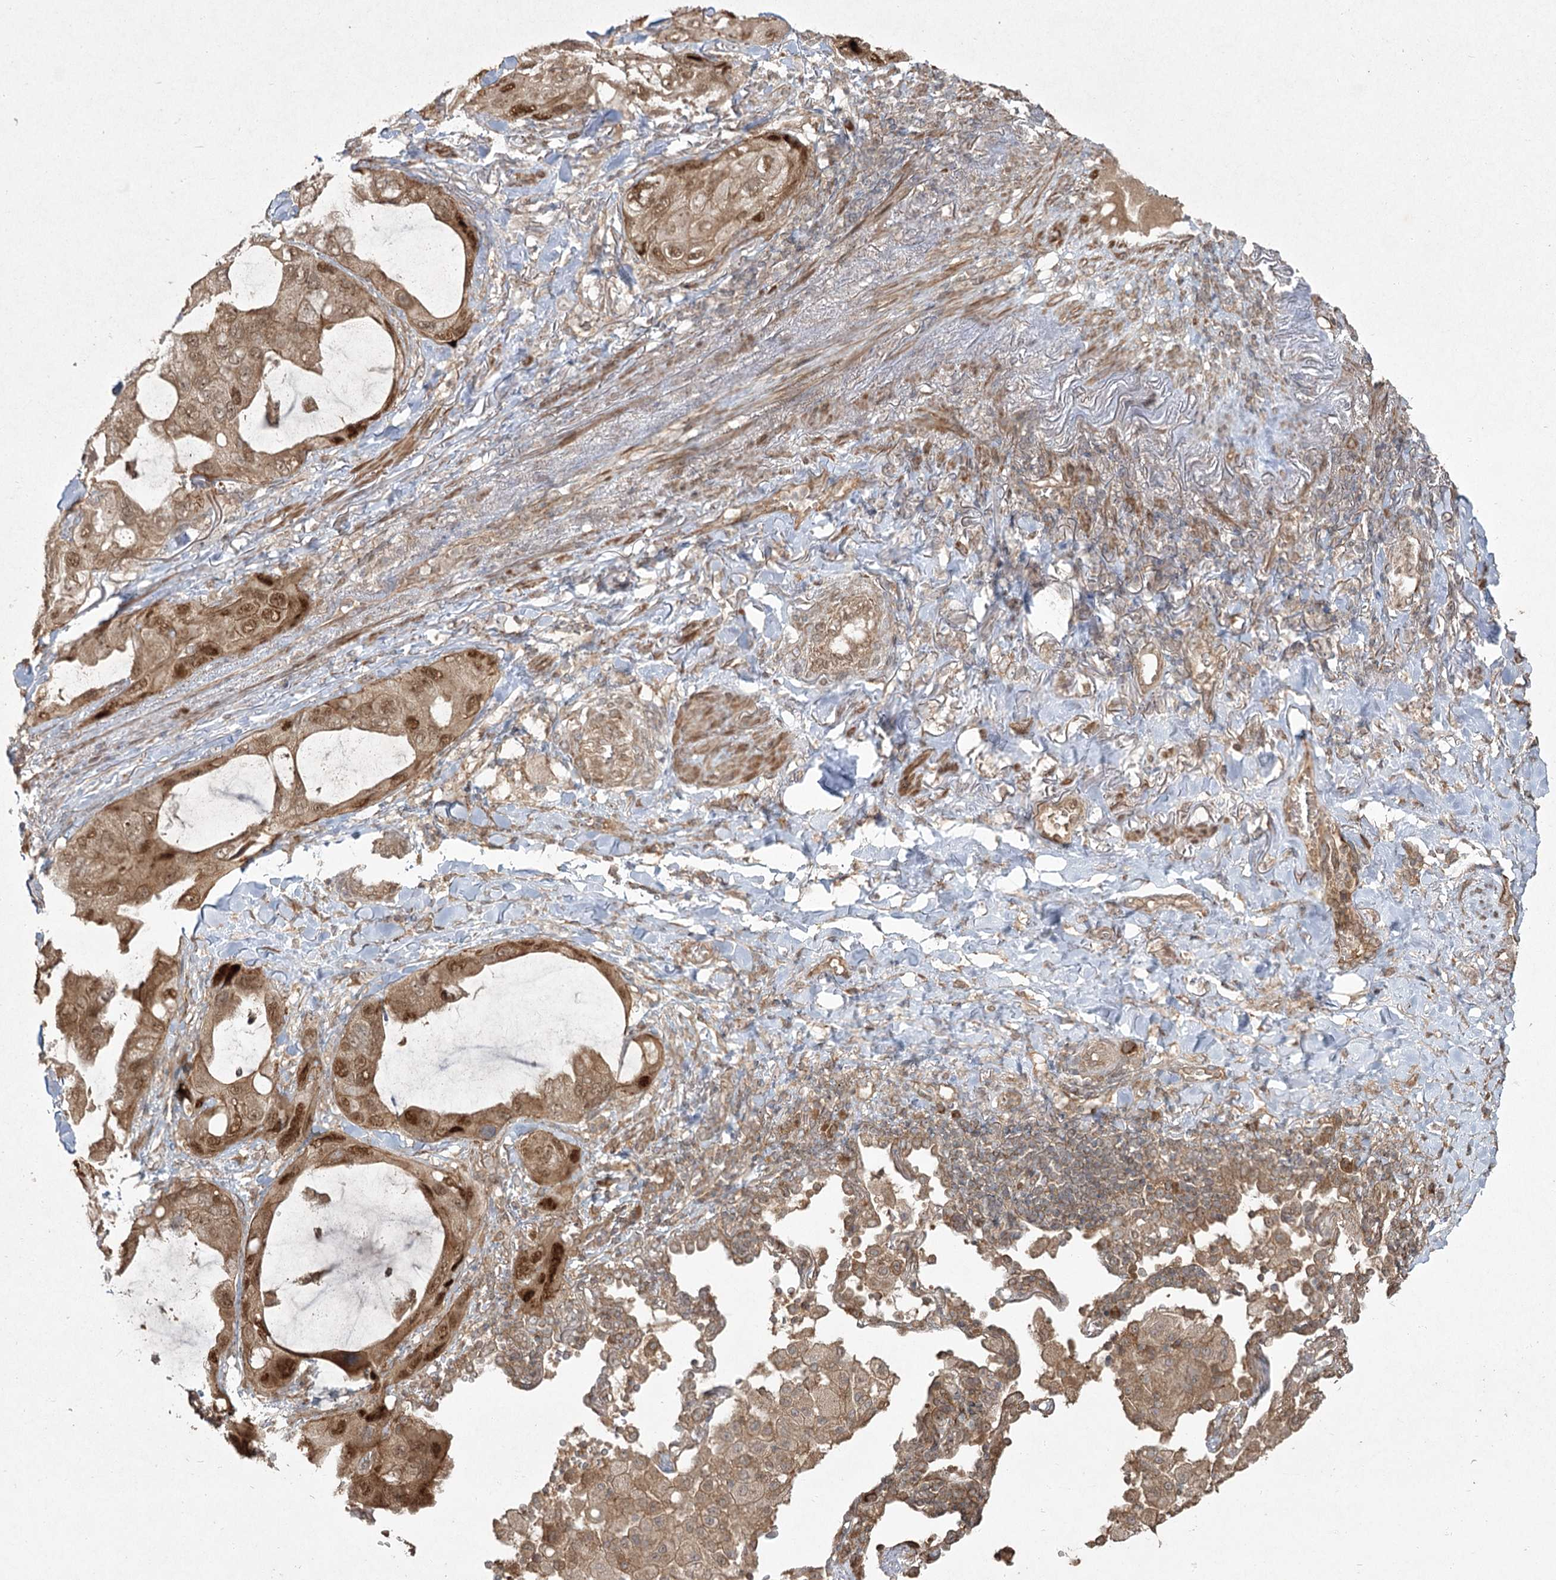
{"staining": {"intensity": "strong", "quantity": ">75%", "location": "cytoplasmic/membranous,nuclear"}, "tissue": "lung cancer", "cell_type": "Tumor cells", "image_type": "cancer", "snomed": [{"axis": "morphology", "description": "Squamous cell carcinoma, NOS"}, {"axis": "topography", "description": "Lung"}], "caption": "Squamous cell carcinoma (lung) stained for a protein exhibits strong cytoplasmic/membranous and nuclear positivity in tumor cells.", "gene": "CPLANE1", "patient": {"sex": "female", "age": 73}}